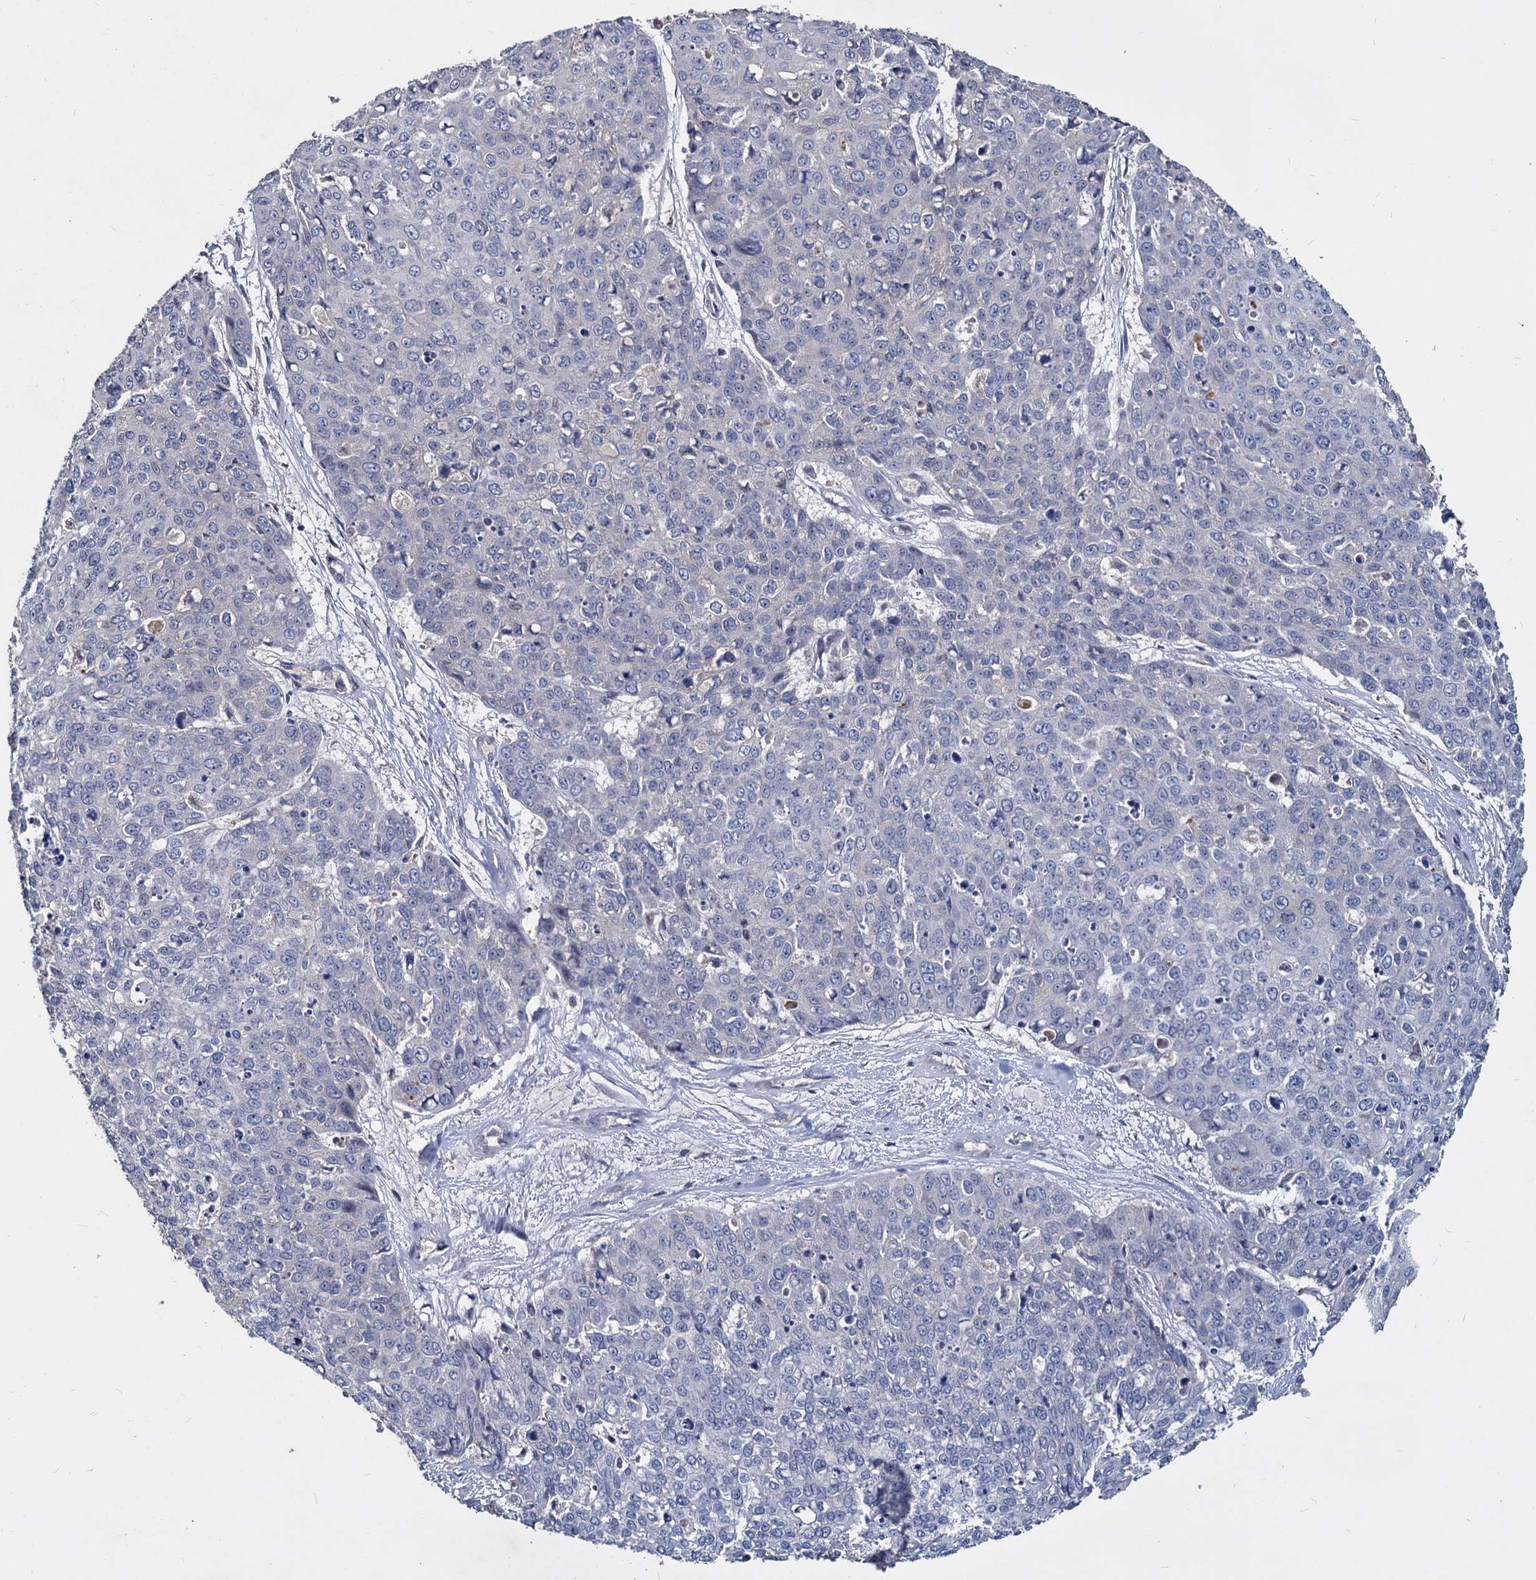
{"staining": {"intensity": "negative", "quantity": "none", "location": "none"}, "tissue": "skin cancer", "cell_type": "Tumor cells", "image_type": "cancer", "snomed": [{"axis": "morphology", "description": "Squamous cell carcinoma, NOS"}, {"axis": "topography", "description": "Skin"}], "caption": "Tumor cells are negative for protein expression in human skin cancer (squamous cell carcinoma). (Immunohistochemistry (ihc), brightfield microscopy, high magnification).", "gene": "DEPDC4", "patient": {"sex": "male", "age": 71}}